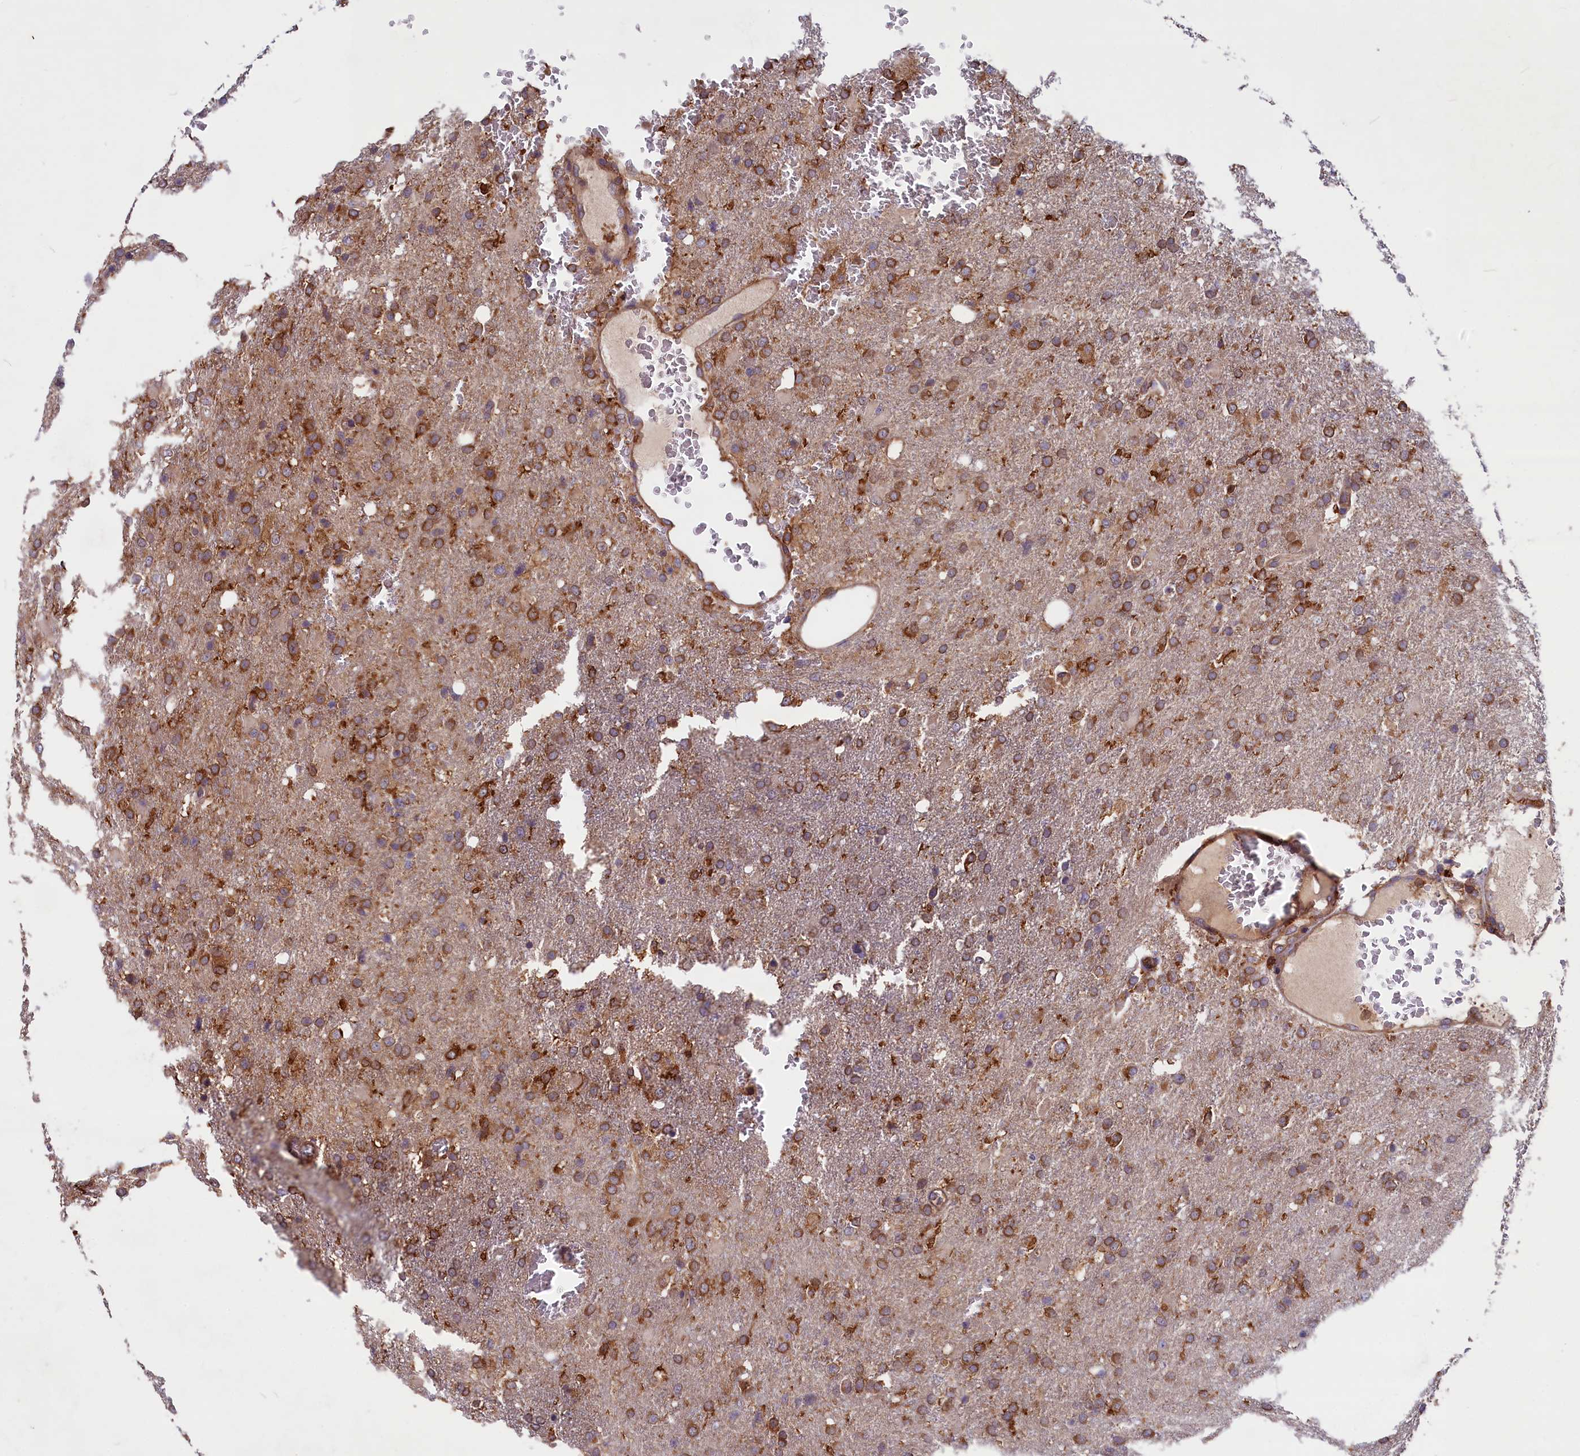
{"staining": {"intensity": "strong", "quantity": ">75%", "location": "cytoplasmic/membranous"}, "tissue": "glioma", "cell_type": "Tumor cells", "image_type": "cancer", "snomed": [{"axis": "morphology", "description": "Glioma, malignant, High grade"}, {"axis": "topography", "description": "Brain"}], "caption": "A brown stain shows strong cytoplasmic/membranous positivity of a protein in high-grade glioma (malignant) tumor cells.", "gene": "MYO9B", "patient": {"sex": "female", "age": 74}}